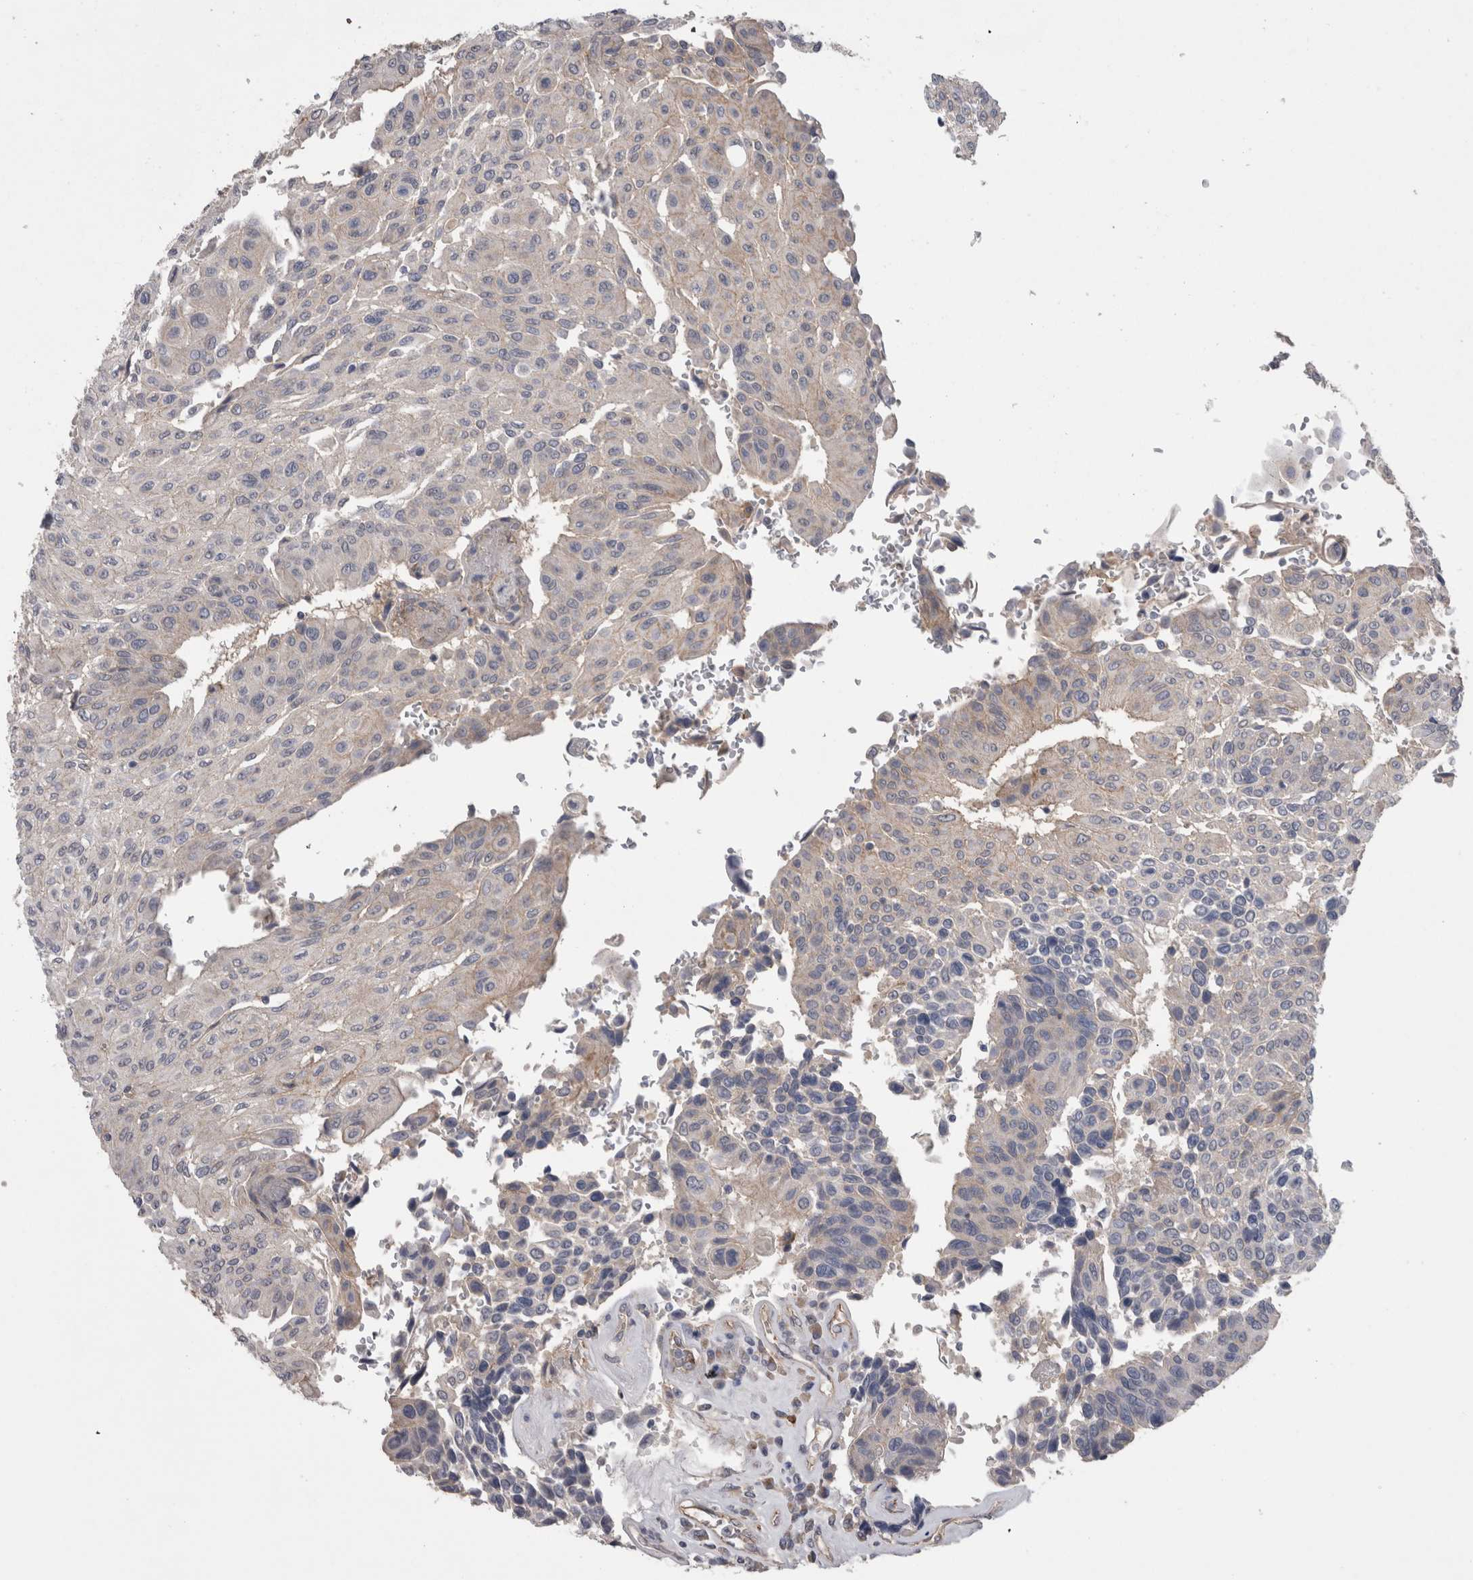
{"staining": {"intensity": "negative", "quantity": "none", "location": "none"}, "tissue": "urothelial cancer", "cell_type": "Tumor cells", "image_type": "cancer", "snomed": [{"axis": "morphology", "description": "Urothelial carcinoma, High grade"}, {"axis": "topography", "description": "Urinary bladder"}], "caption": "A high-resolution micrograph shows immunohistochemistry staining of high-grade urothelial carcinoma, which shows no significant positivity in tumor cells.", "gene": "NECTIN2", "patient": {"sex": "male", "age": 66}}